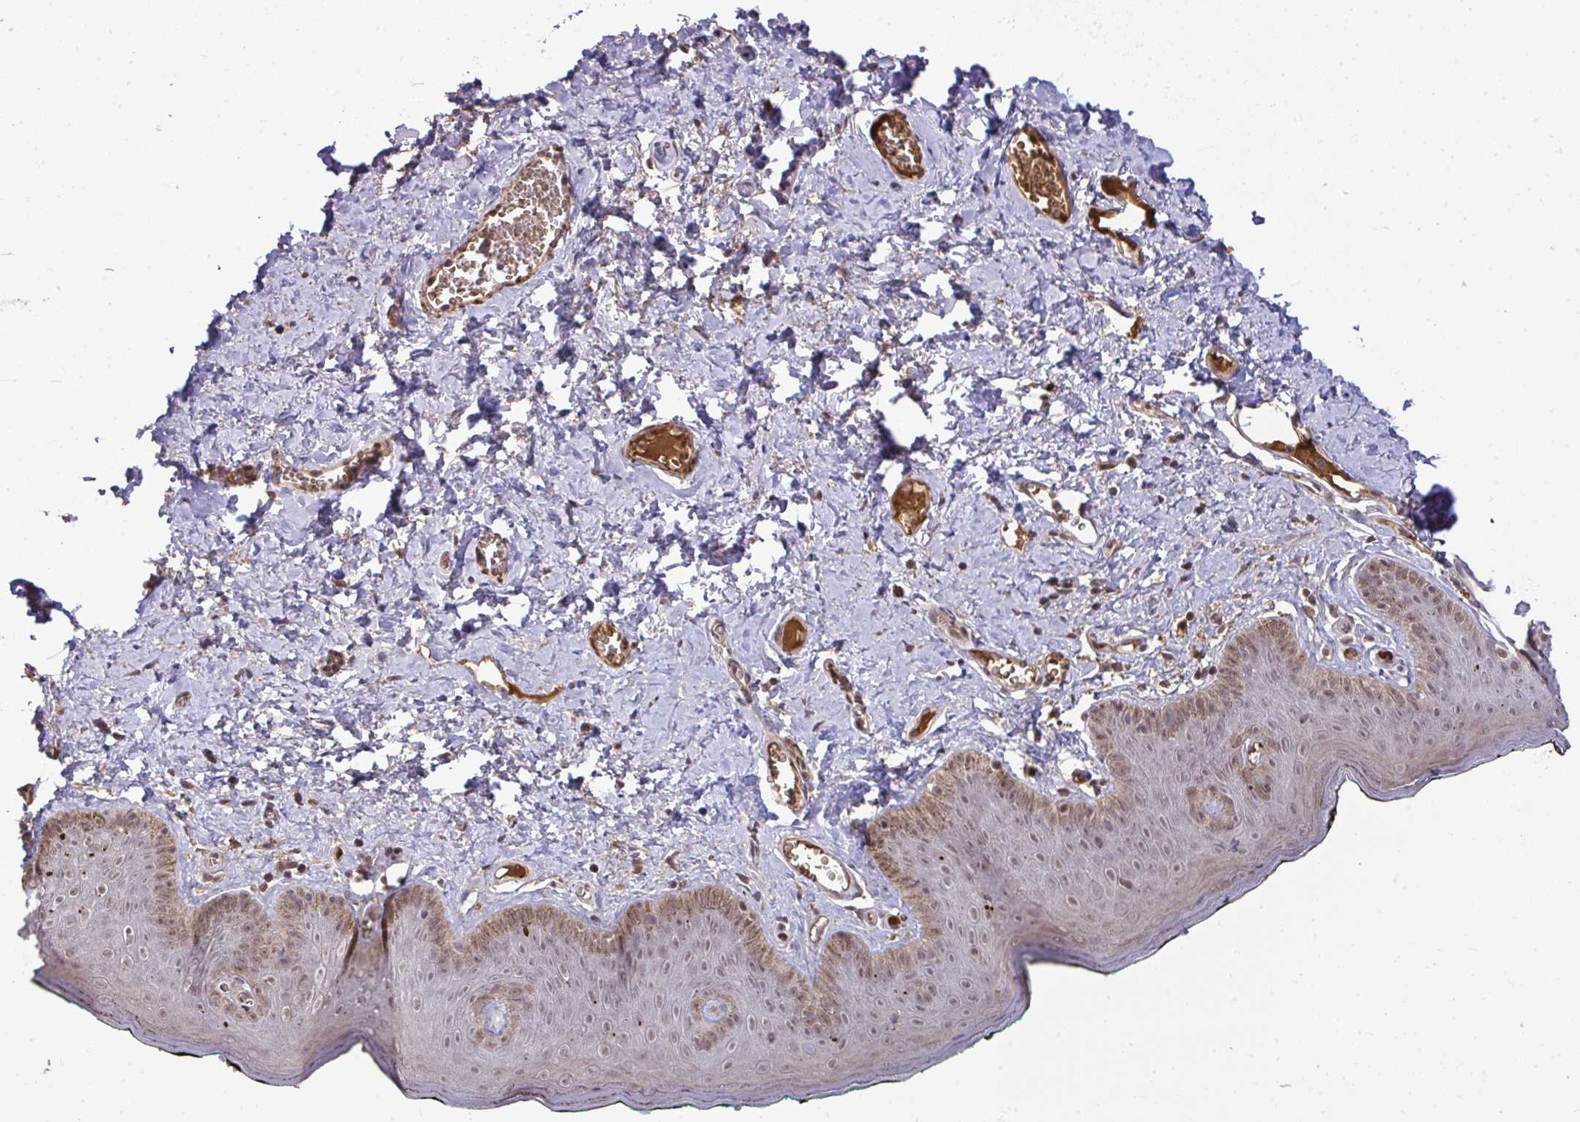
{"staining": {"intensity": "moderate", "quantity": "25%-75%", "location": "cytoplasmic/membranous,nuclear"}, "tissue": "skin", "cell_type": "Epidermal cells", "image_type": "normal", "snomed": [{"axis": "morphology", "description": "Normal tissue, NOS"}, {"axis": "topography", "description": "Vulva"}, {"axis": "topography", "description": "Peripheral nerve tissue"}], "caption": "This micrograph displays immunohistochemistry staining of unremarkable skin, with medium moderate cytoplasmic/membranous,nuclear expression in approximately 25%-75% of epidermal cells.", "gene": "ZSCAN9", "patient": {"sex": "female", "age": 66}}